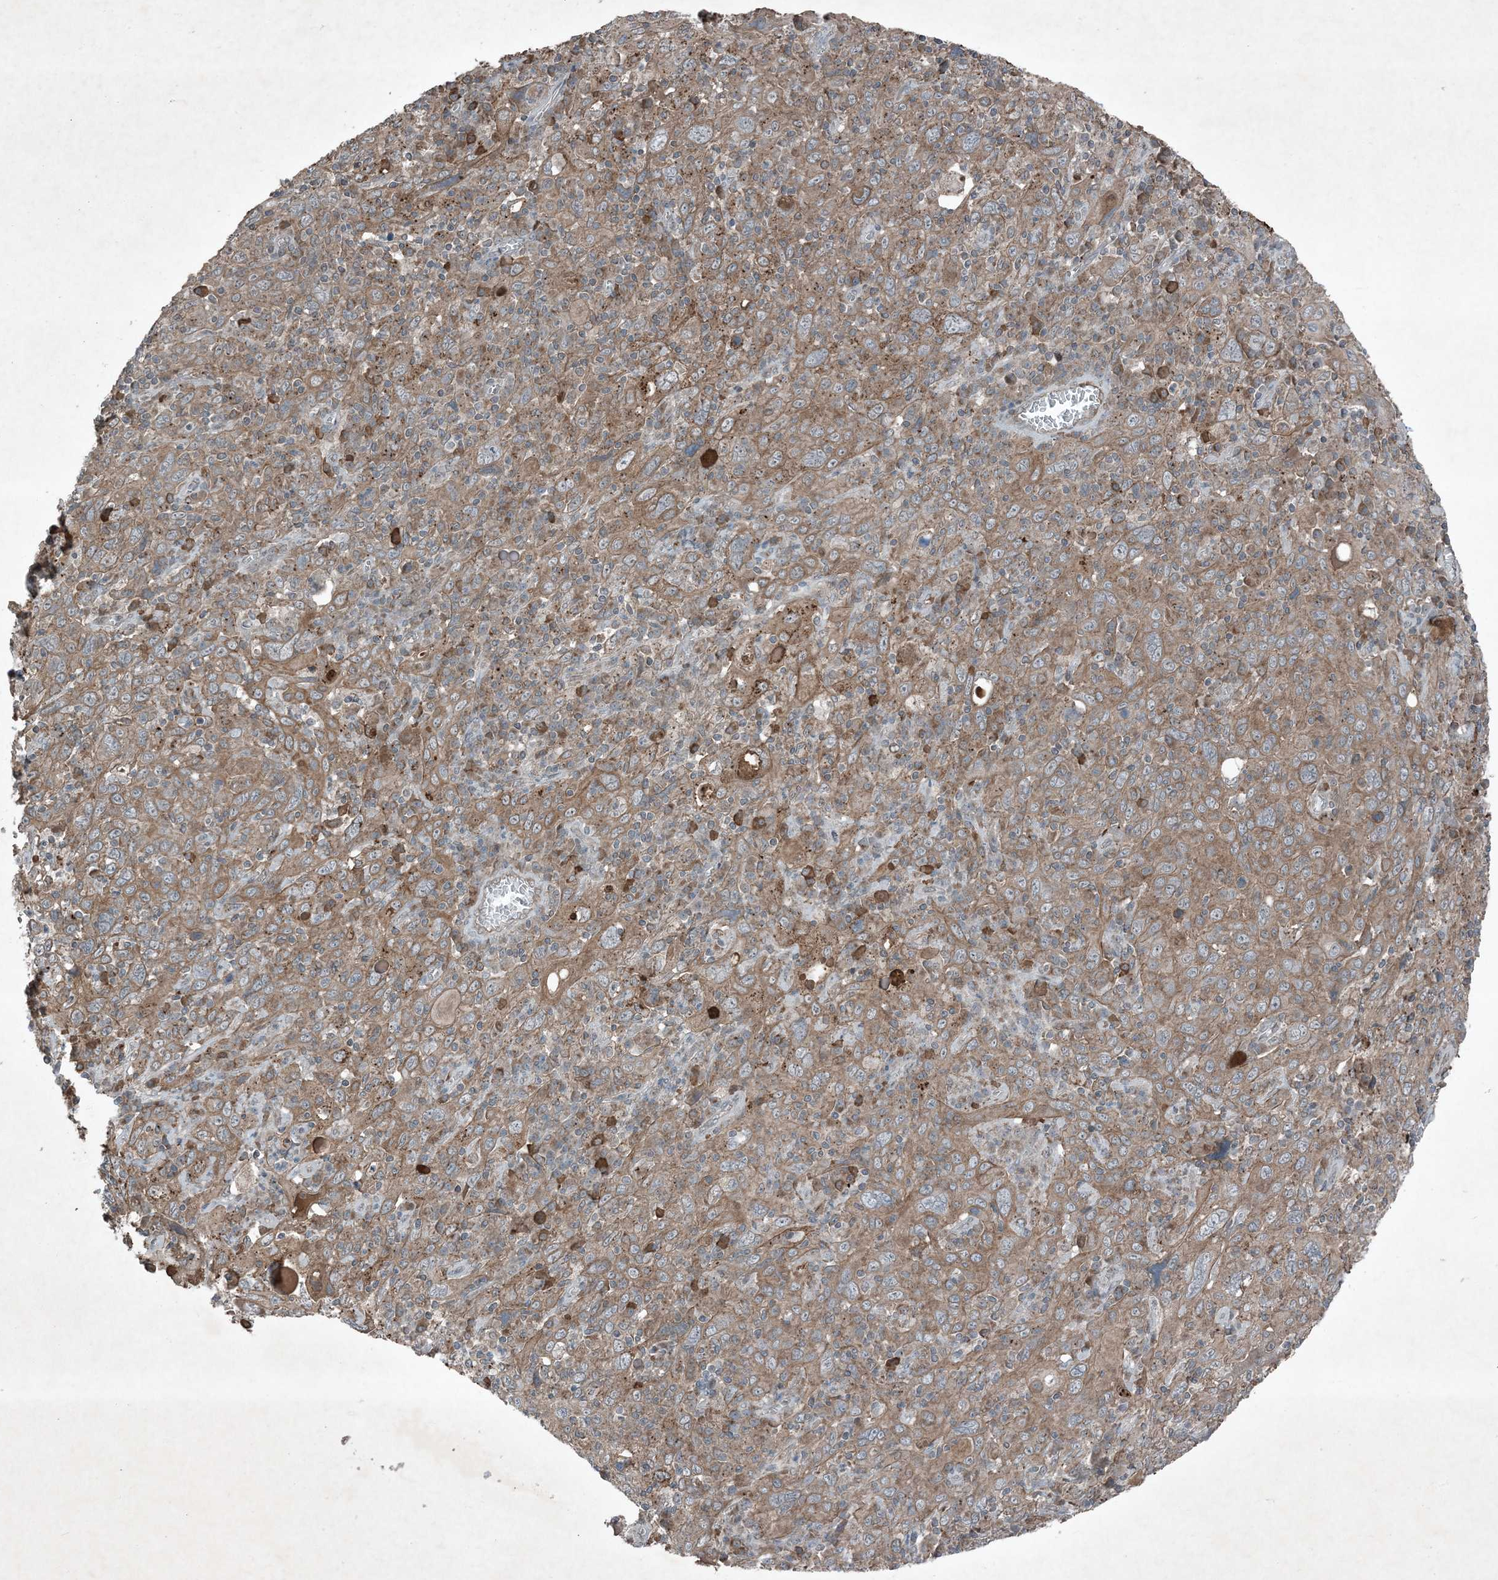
{"staining": {"intensity": "moderate", "quantity": ">75%", "location": "cytoplasmic/membranous"}, "tissue": "cervical cancer", "cell_type": "Tumor cells", "image_type": "cancer", "snomed": [{"axis": "morphology", "description": "Squamous cell carcinoma, NOS"}, {"axis": "topography", "description": "Cervix"}], "caption": "Protein analysis of cervical cancer (squamous cell carcinoma) tissue demonstrates moderate cytoplasmic/membranous staining in approximately >75% of tumor cells.", "gene": "MDN1", "patient": {"sex": "female", "age": 46}}